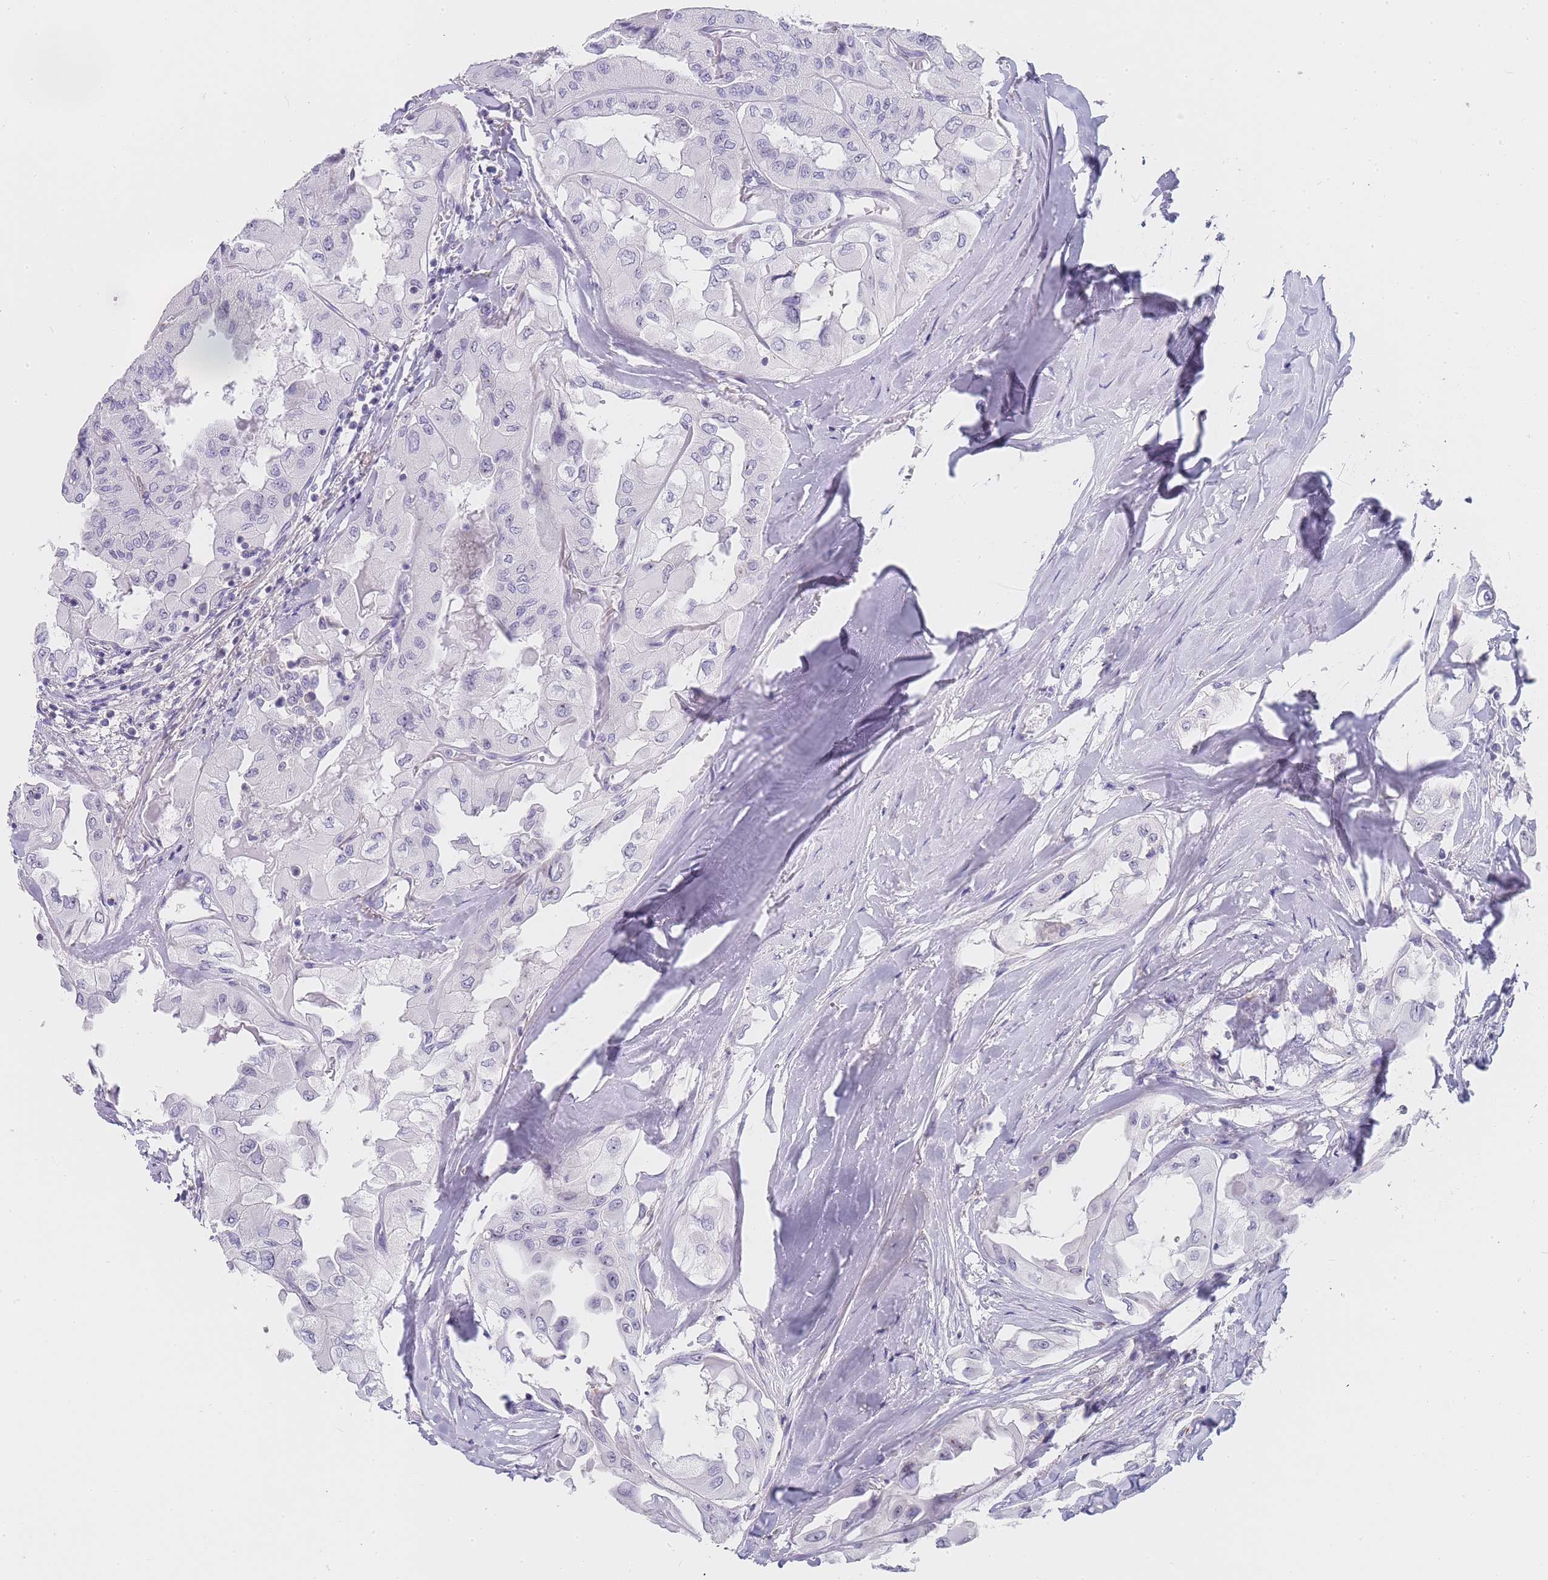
{"staining": {"intensity": "negative", "quantity": "none", "location": "none"}, "tissue": "thyroid cancer", "cell_type": "Tumor cells", "image_type": "cancer", "snomed": [{"axis": "morphology", "description": "Normal tissue, NOS"}, {"axis": "morphology", "description": "Papillary adenocarcinoma, NOS"}, {"axis": "topography", "description": "Thyroid gland"}], "caption": "IHC of human thyroid papillary adenocarcinoma demonstrates no staining in tumor cells.", "gene": "NOP14", "patient": {"sex": "female", "age": 59}}